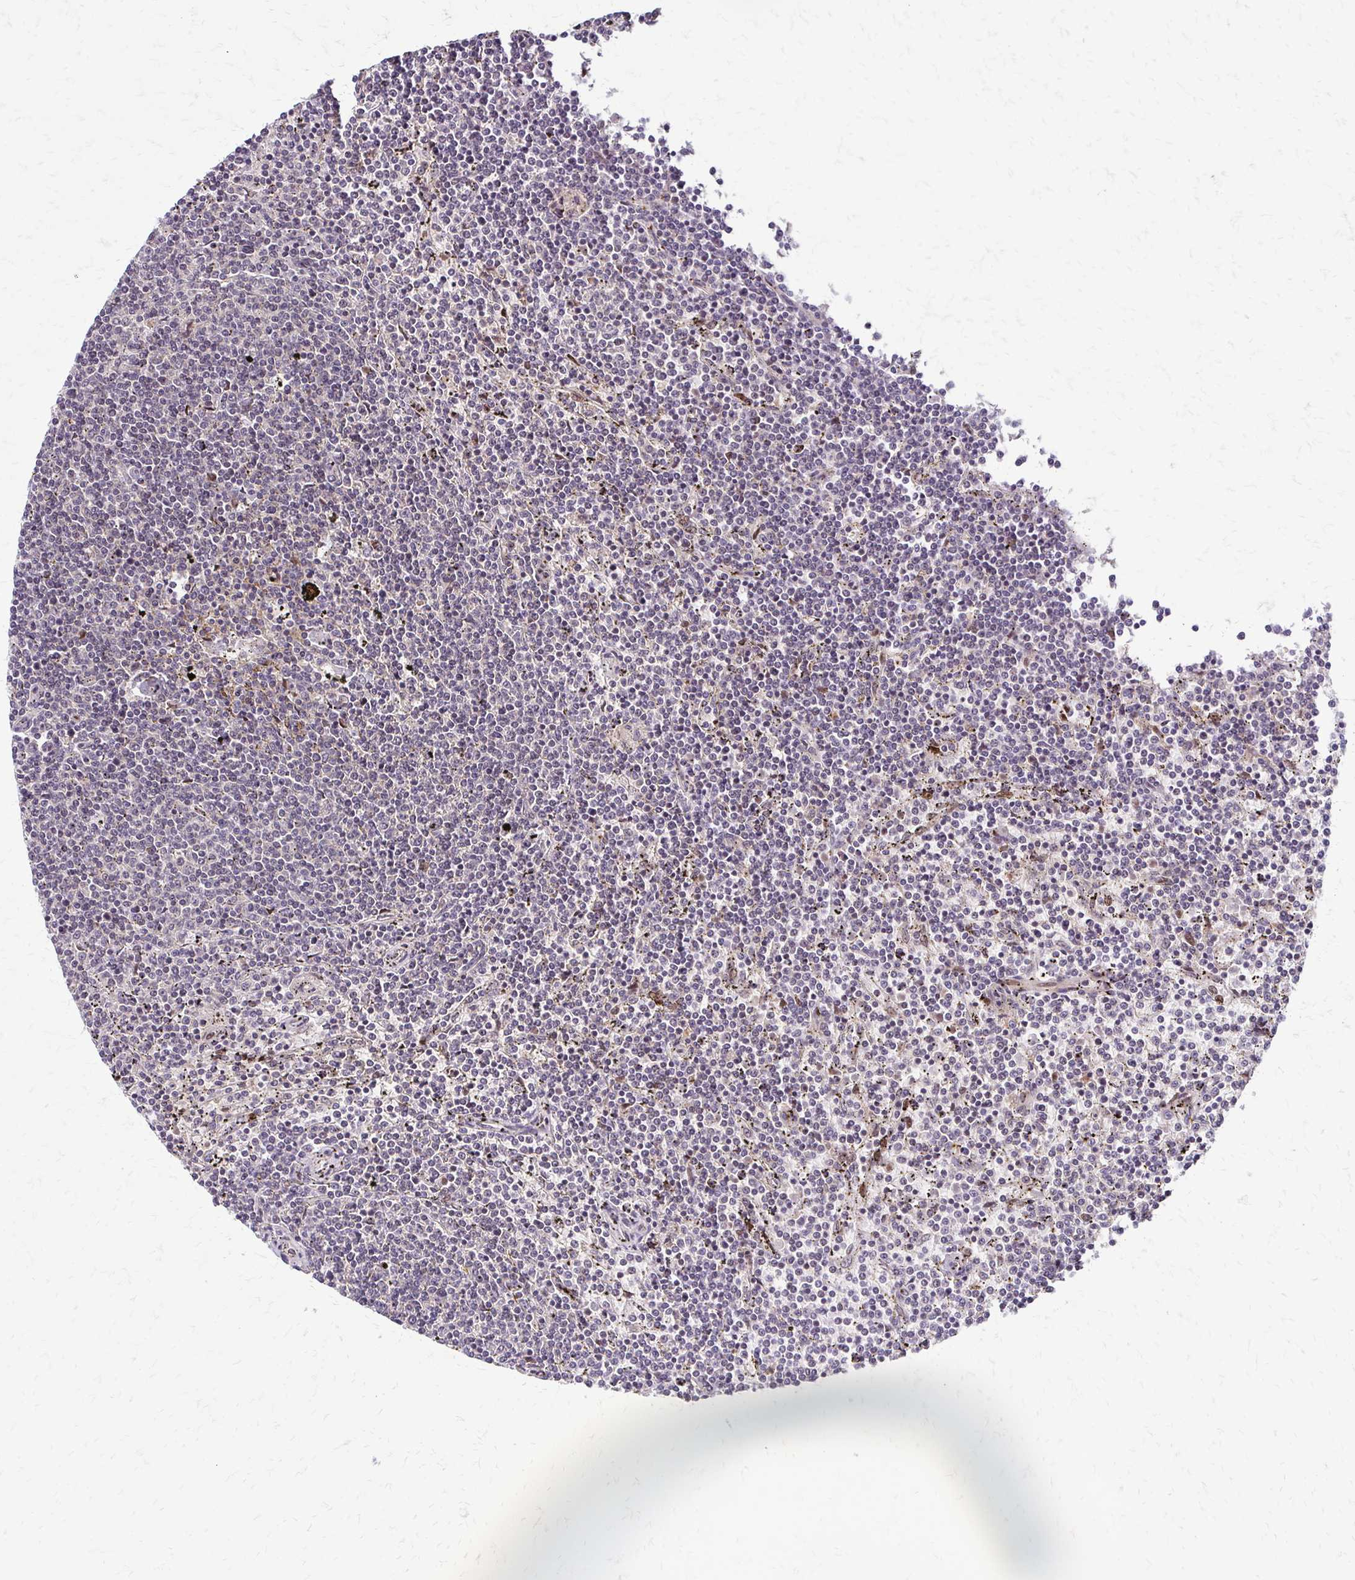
{"staining": {"intensity": "negative", "quantity": "none", "location": "none"}, "tissue": "lymphoma", "cell_type": "Tumor cells", "image_type": "cancer", "snomed": [{"axis": "morphology", "description": "Malignant lymphoma, non-Hodgkin's type, Low grade"}, {"axis": "topography", "description": "Spleen"}], "caption": "This is an immunohistochemistry histopathology image of human malignant lymphoma, non-Hodgkin's type (low-grade). There is no expression in tumor cells.", "gene": "TRIR", "patient": {"sex": "female", "age": 50}}